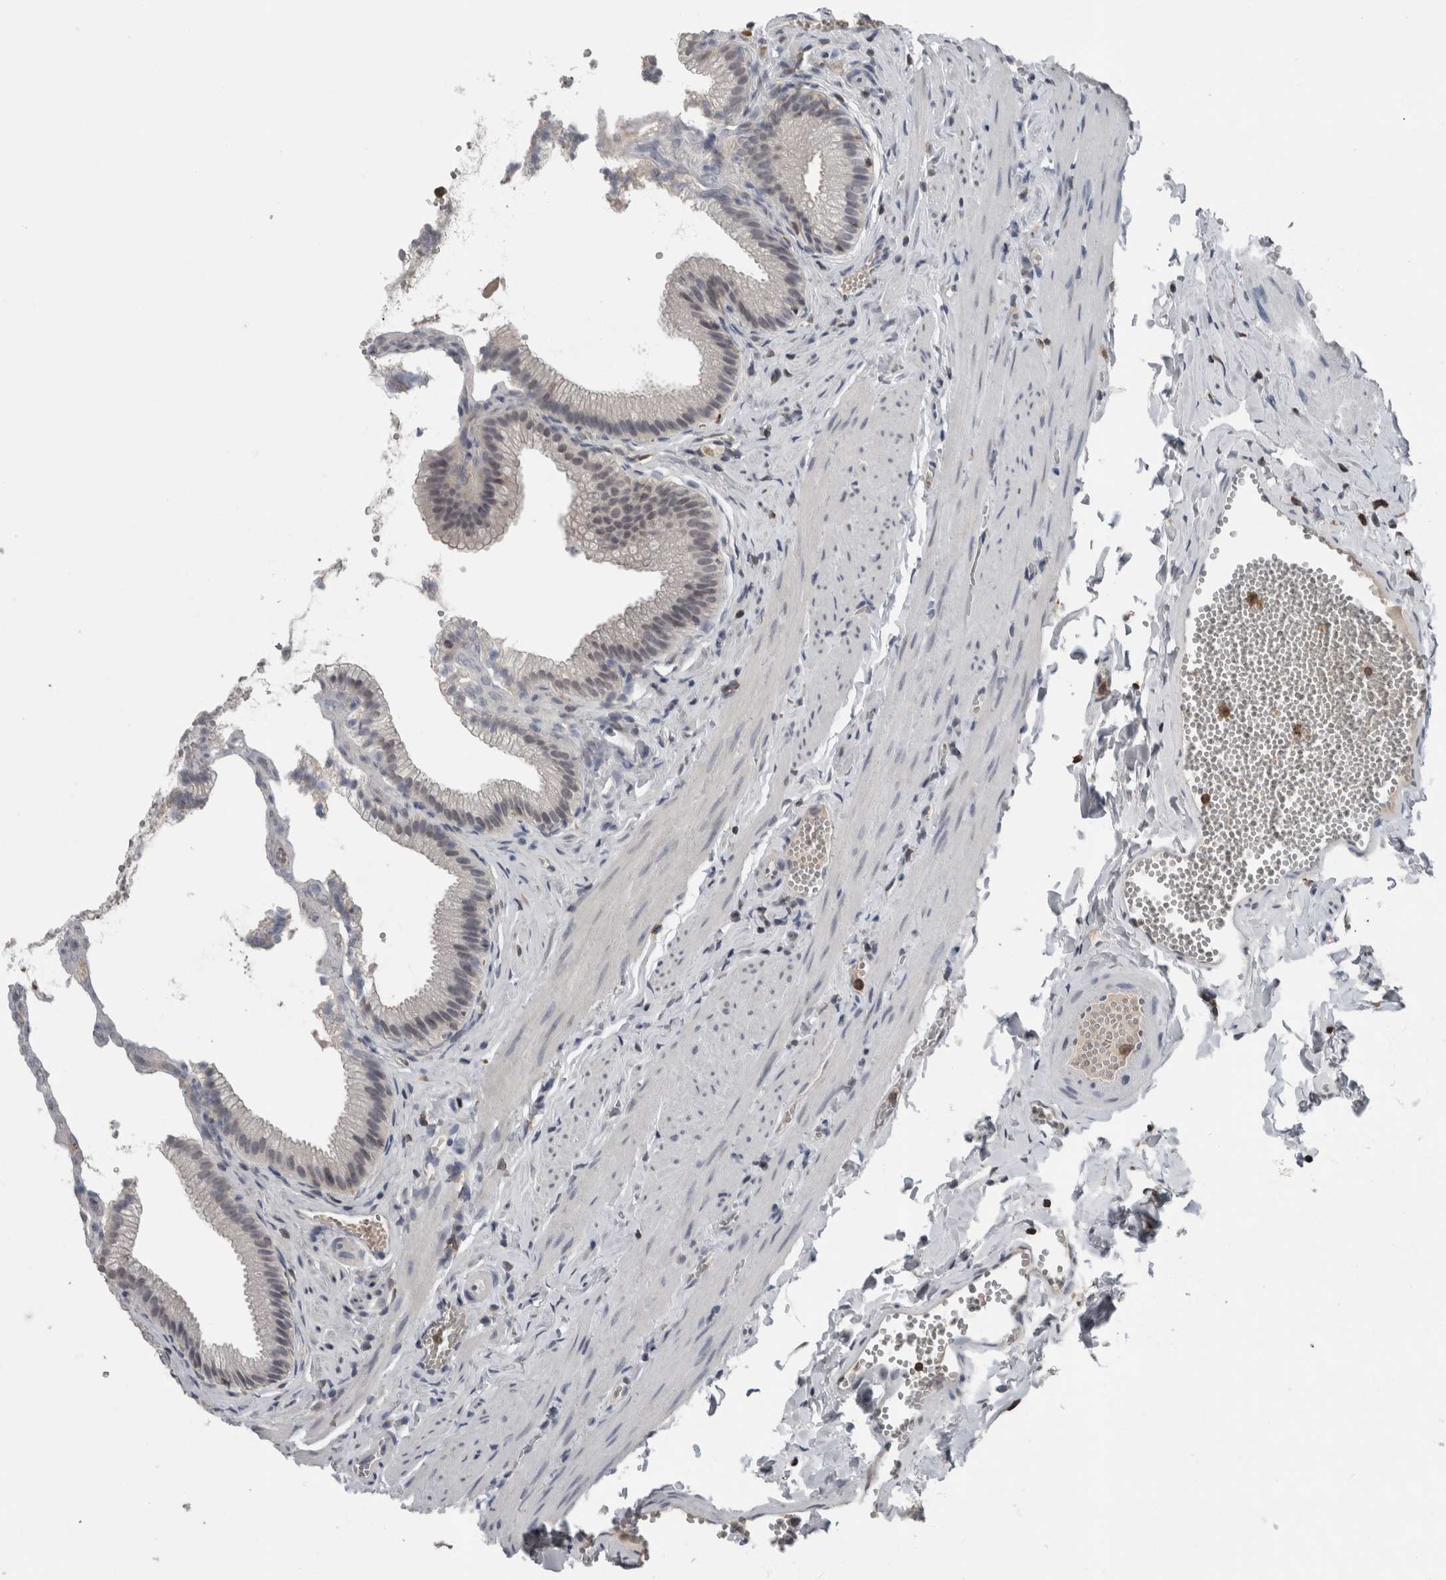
{"staining": {"intensity": "moderate", "quantity": "25%-75%", "location": "nuclear"}, "tissue": "gallbladder", "cell_type": "Glandular cells", "image_type": "normal", "snomed": [{"axis": "morphology", "description": "Normal tissue, NOS"}, {"axis": "topography", "description": "Gallbladder"}], "caption": "A high-resolution photomicrograph shows IHC staining of normal gallbladder, which exhibits moderate nuclear expression in approximately 25%-75% of glandular cells.", "gene": "MAFF", "patient": {"sex": "male", "age": 38}}